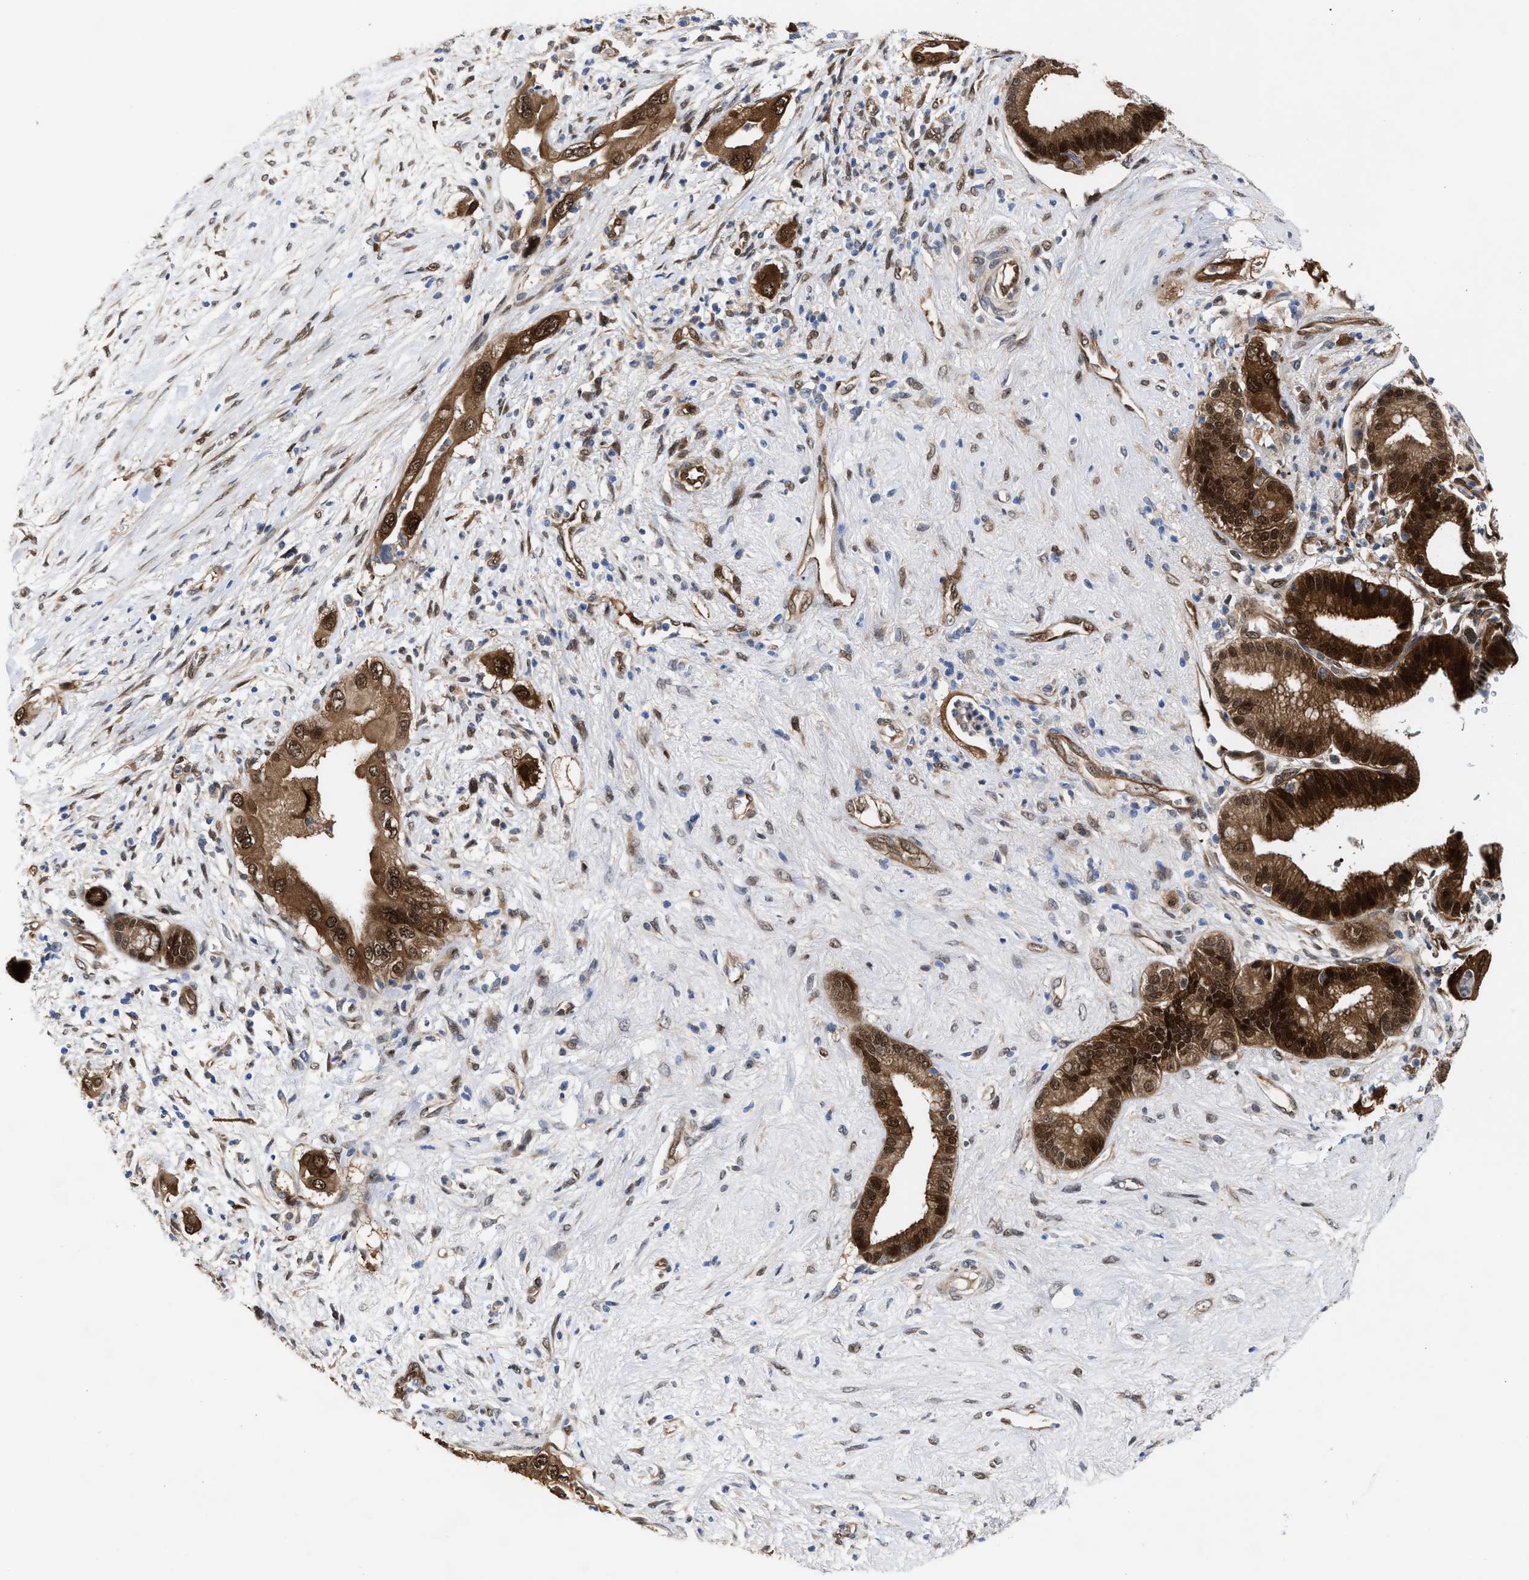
{"staining": {"intensity": "strong", "quantity": ">75%", "location": "cytoplasmic/membranous,nuclear"}, "tissue": "pancreatic cancer", "cell_type": "Tumor cells", "image_type": "cancer", "snomed": [{"axis": "morphology", "description": "Adenocarcinoma, NOS"}, {"axis": "topography", "description": "Pancreas"}], "caption": "A high-resolution photomicrograph shows immunohistochemistry staining of pancreatic cancer, which exhibits strong cytoplasmic/membranous and nuclear staining in about >75% of tumor cells.", "gene": "TP53I3", "patient": {"sex": "male", "age": 59}}